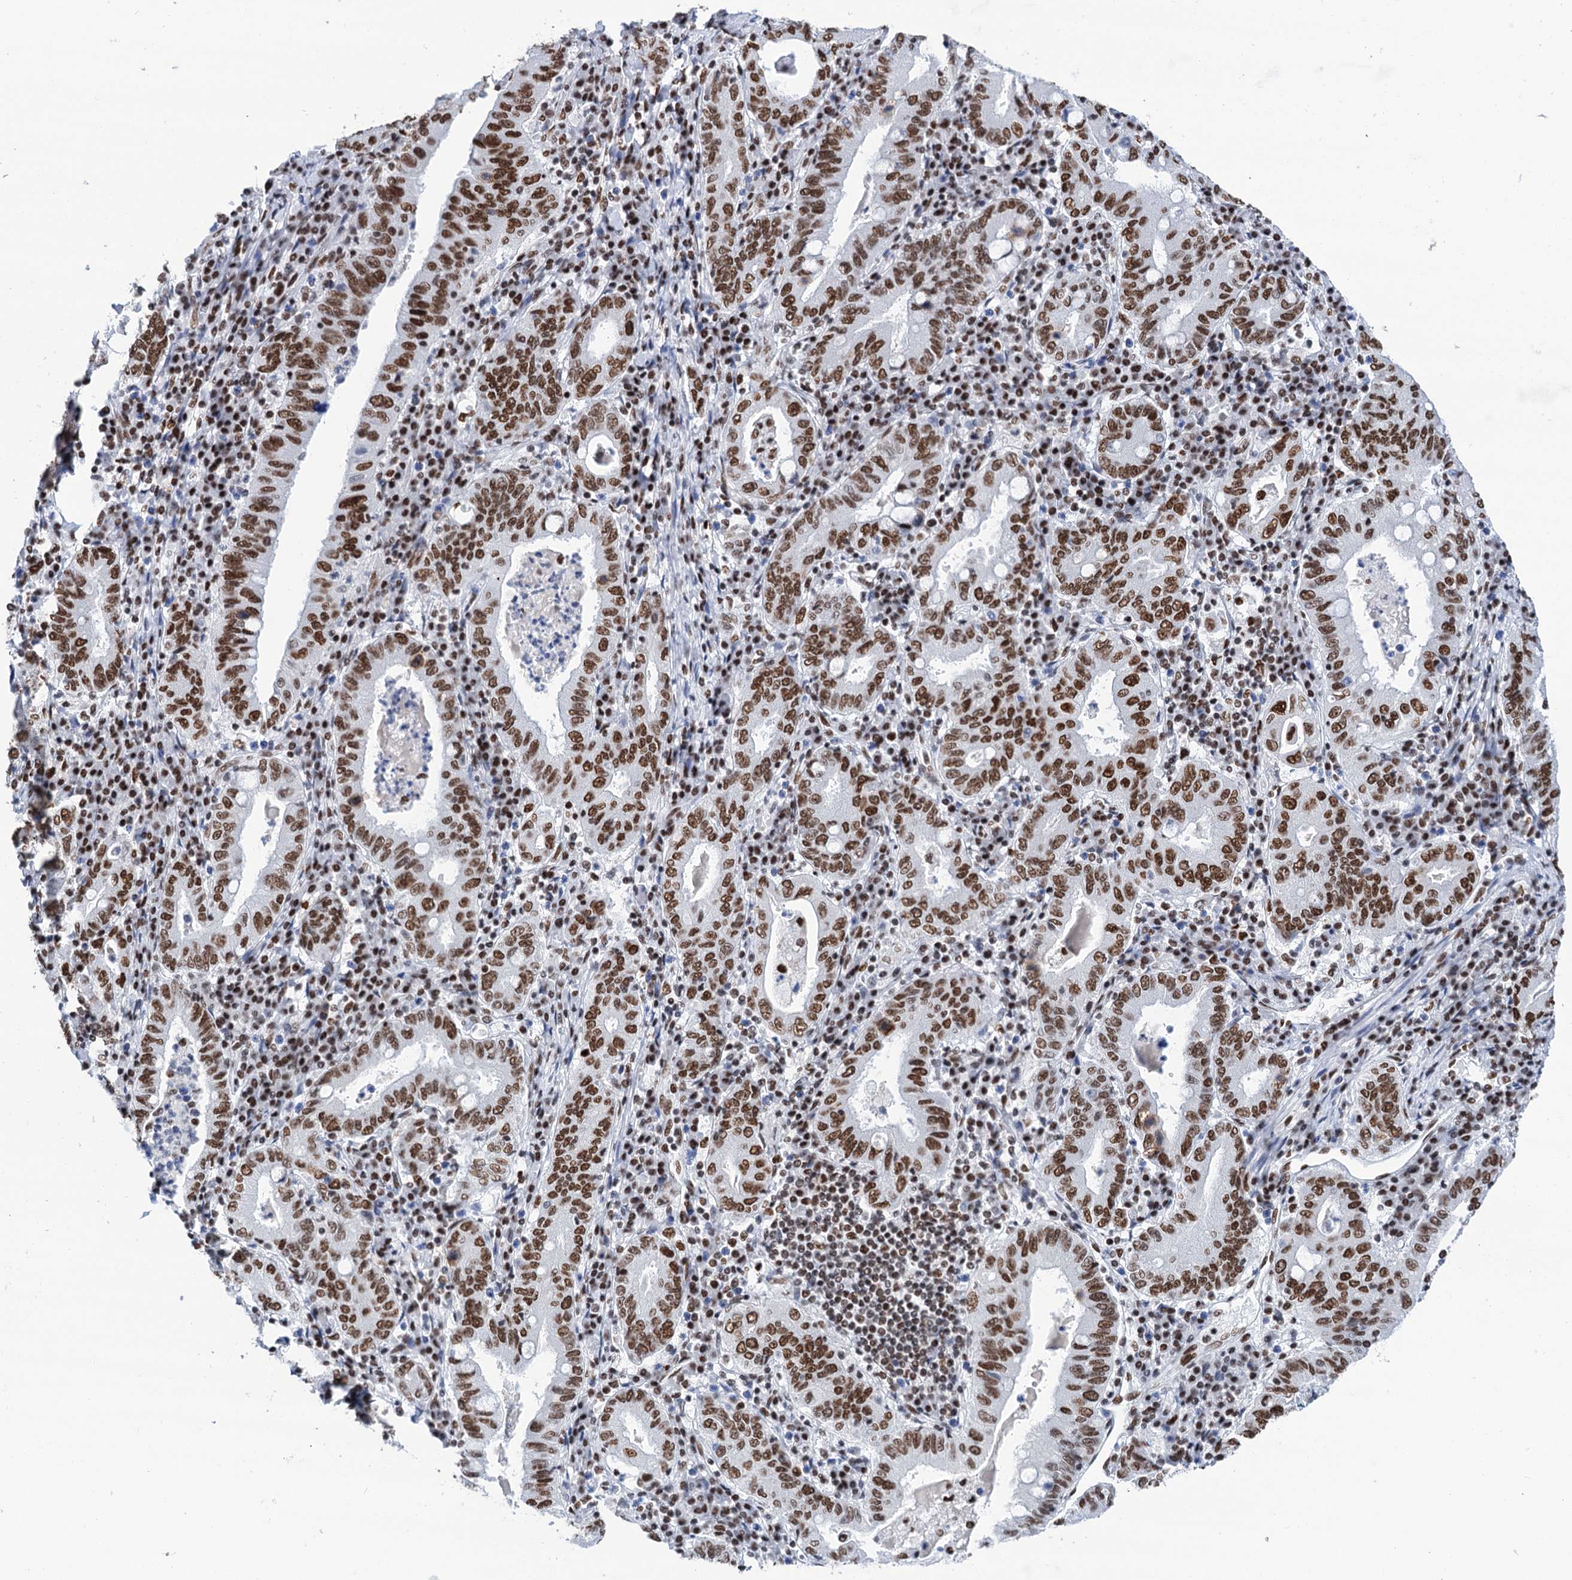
{"staining": {"intensity": "strong", "quantity": ">75%", "location": "nuclear"}, "tissue": "stomach cancer", "cell_type": "Tumor cells", "image_type": "cancer", "snomed": [{"axis": "morphology", "description": "Normal tissue, NOS"}, {"axis": "morphology", "description": "Adenocarcinoma, NOS"}, {"axis": "topography", "description": "Esophagus"}, {"axis": "topography", "description": "Stomach, upper"}, {"axis": "topography", "description": "Peripheral nerve tissue"}], "caption": "IHC micrograph of neoplastic tissue: stomach adenocarcinoma stained using immunohistochemistry reveals high levels of strong protein expression localized specifically in the nuclear of tumor cells, appearing as a nuclear brown color.", "gene": "MATR3", "patient": {"sex": "male", "age": 62}}